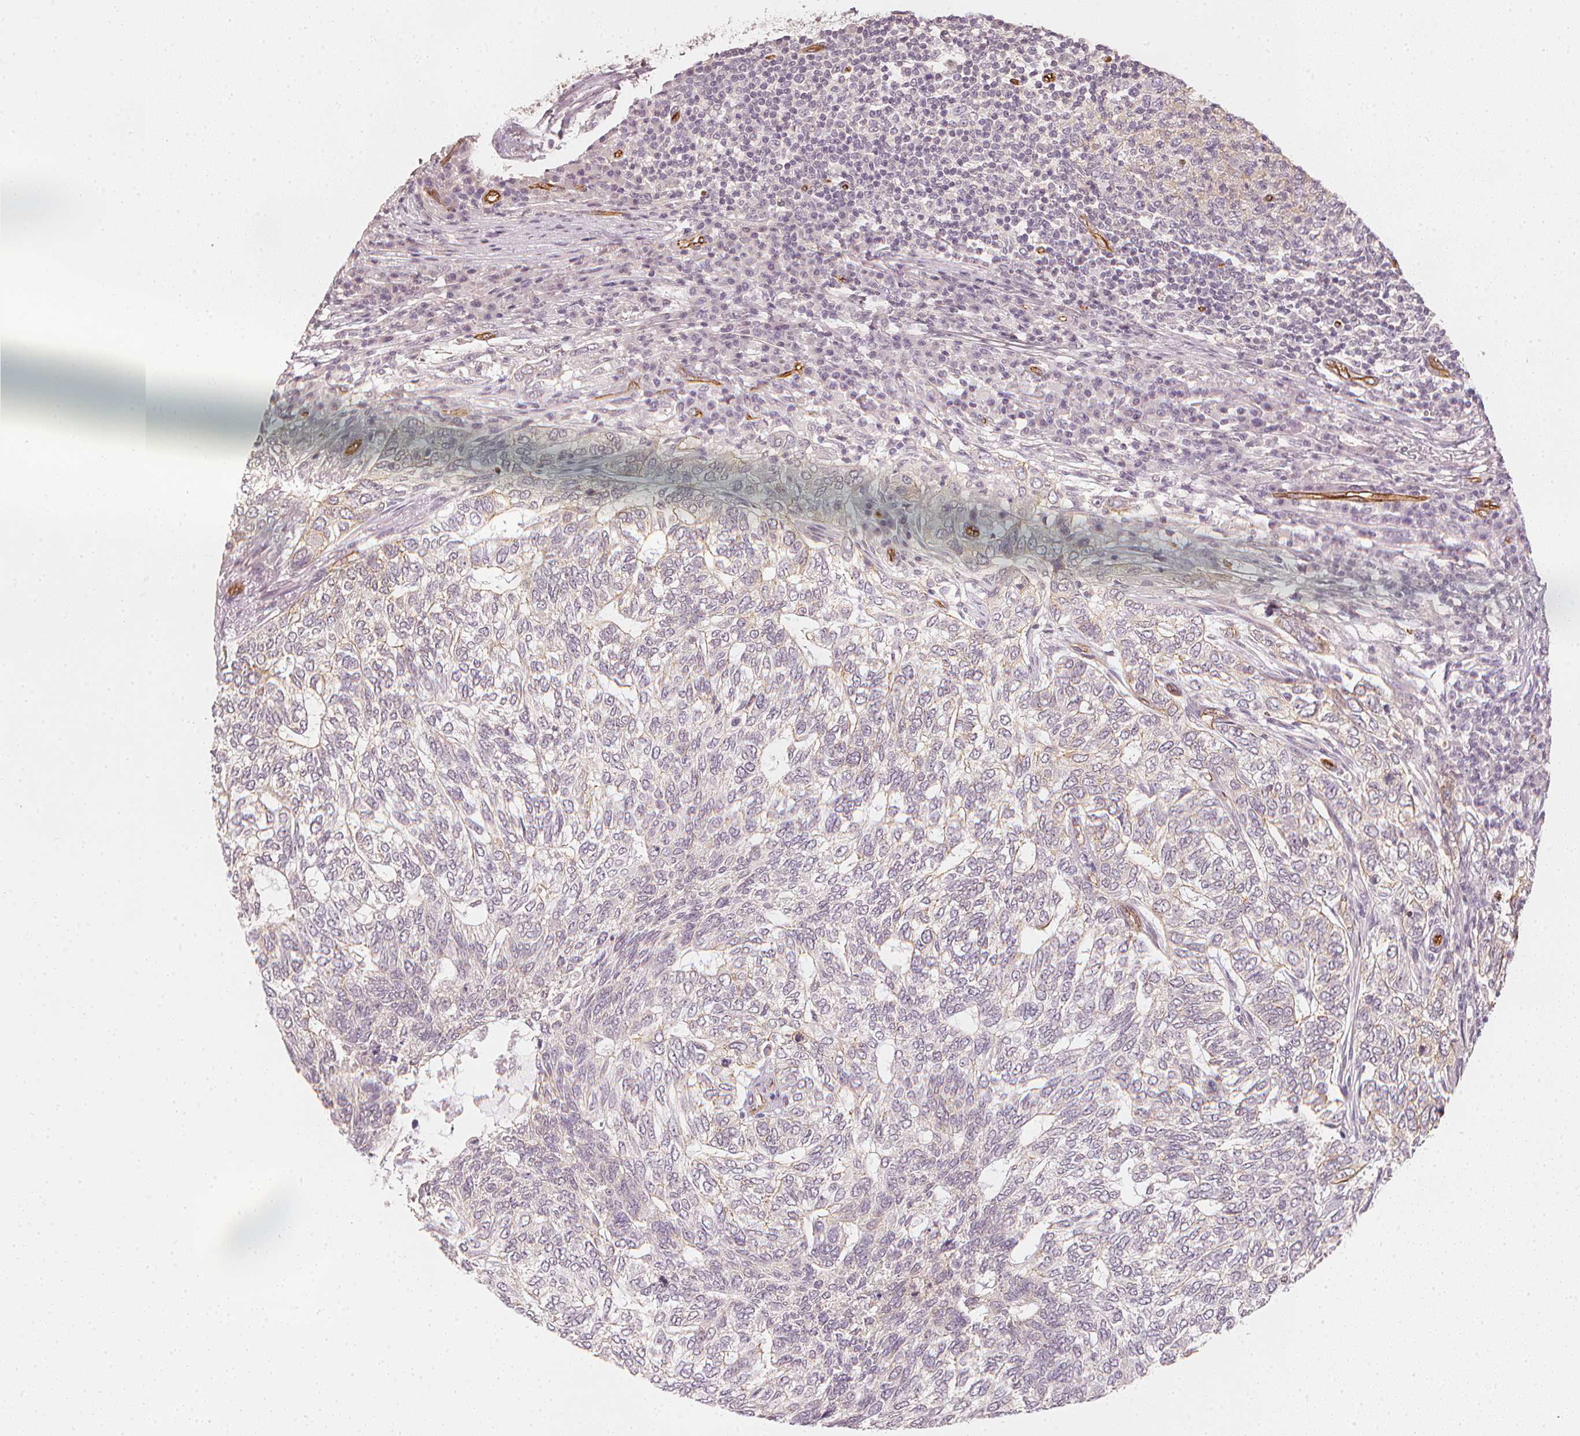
{"staining": {"intensity": "negative", "quantity": "none", "location": "none"}, "tissue": "skin cancer", "cell_type": "Tumor cells", "image_type": "cancer", "snomed": [{"axis": "morphology", "description": "Basal cell carcinoma"}, {"axis": "topography", "description": "Skin"}], "caption": "Human skin basal cell carcinoma stained for a protein using immunohistochemistry demonstrates no expression in tumor cells.", "gene": "CIB1", "patient": {"sex": "female", "age": 65}}